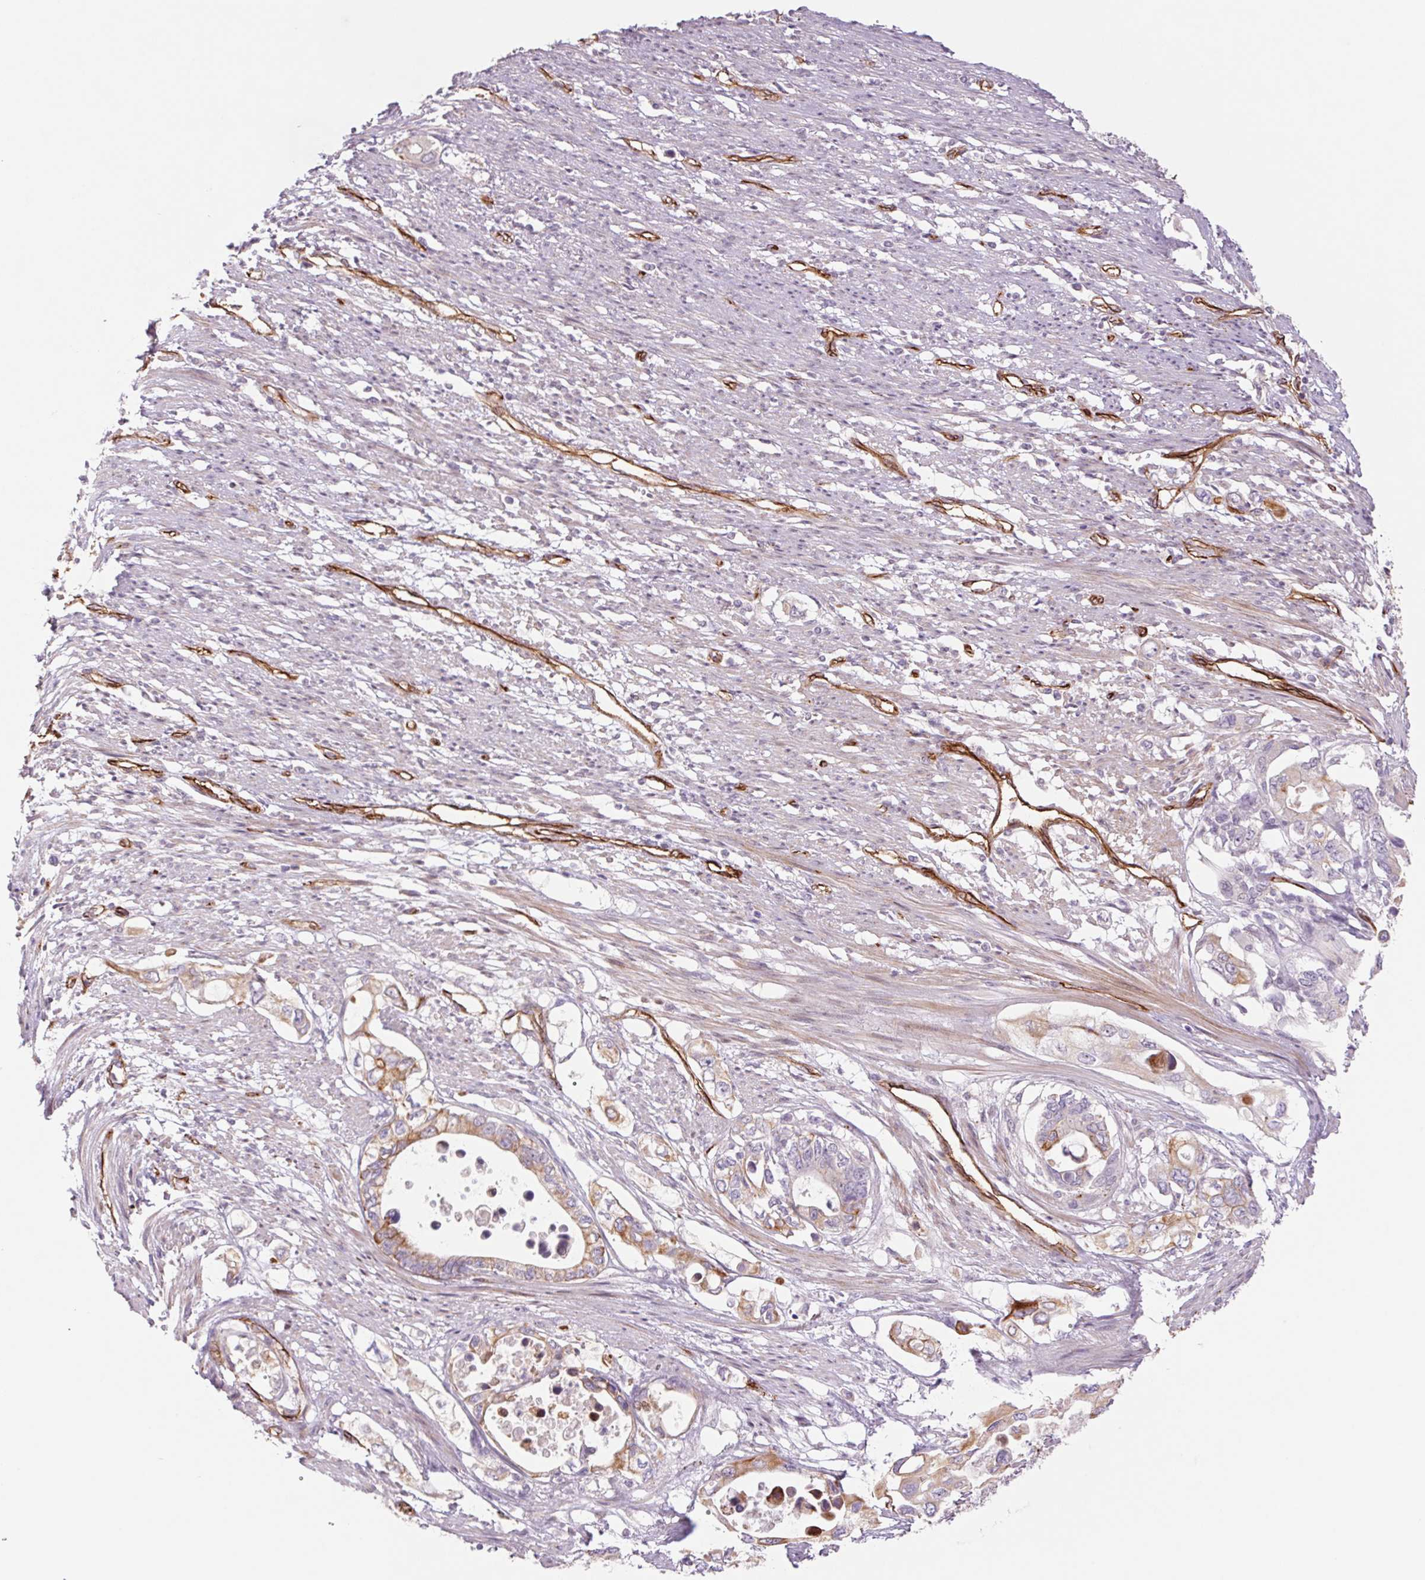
{"staining": {"intensity": "weak", "quantity": "25%-75%", "location": "cytoplasmic/membranous"}, "tissue": "pancreatic cancer", "cell_type": "Tumor cells", "image_type": "cancer", "snomed": [{"axis": "morphology", "description": "Adenocarcinoma, NOS"}, {"axis": "topography", "description": "Pancreas"}], "caption": "This micrograph exhibits pancreatic cancer stained with immunohistochemistry to label a protein in brown. The cytoplasmic/membranous of tumor cells show weak positivity for the protein. Nuclei are counter-stained blue.", "gene": "MS4A13", "patient": {"sex": "female", "age": 63}}